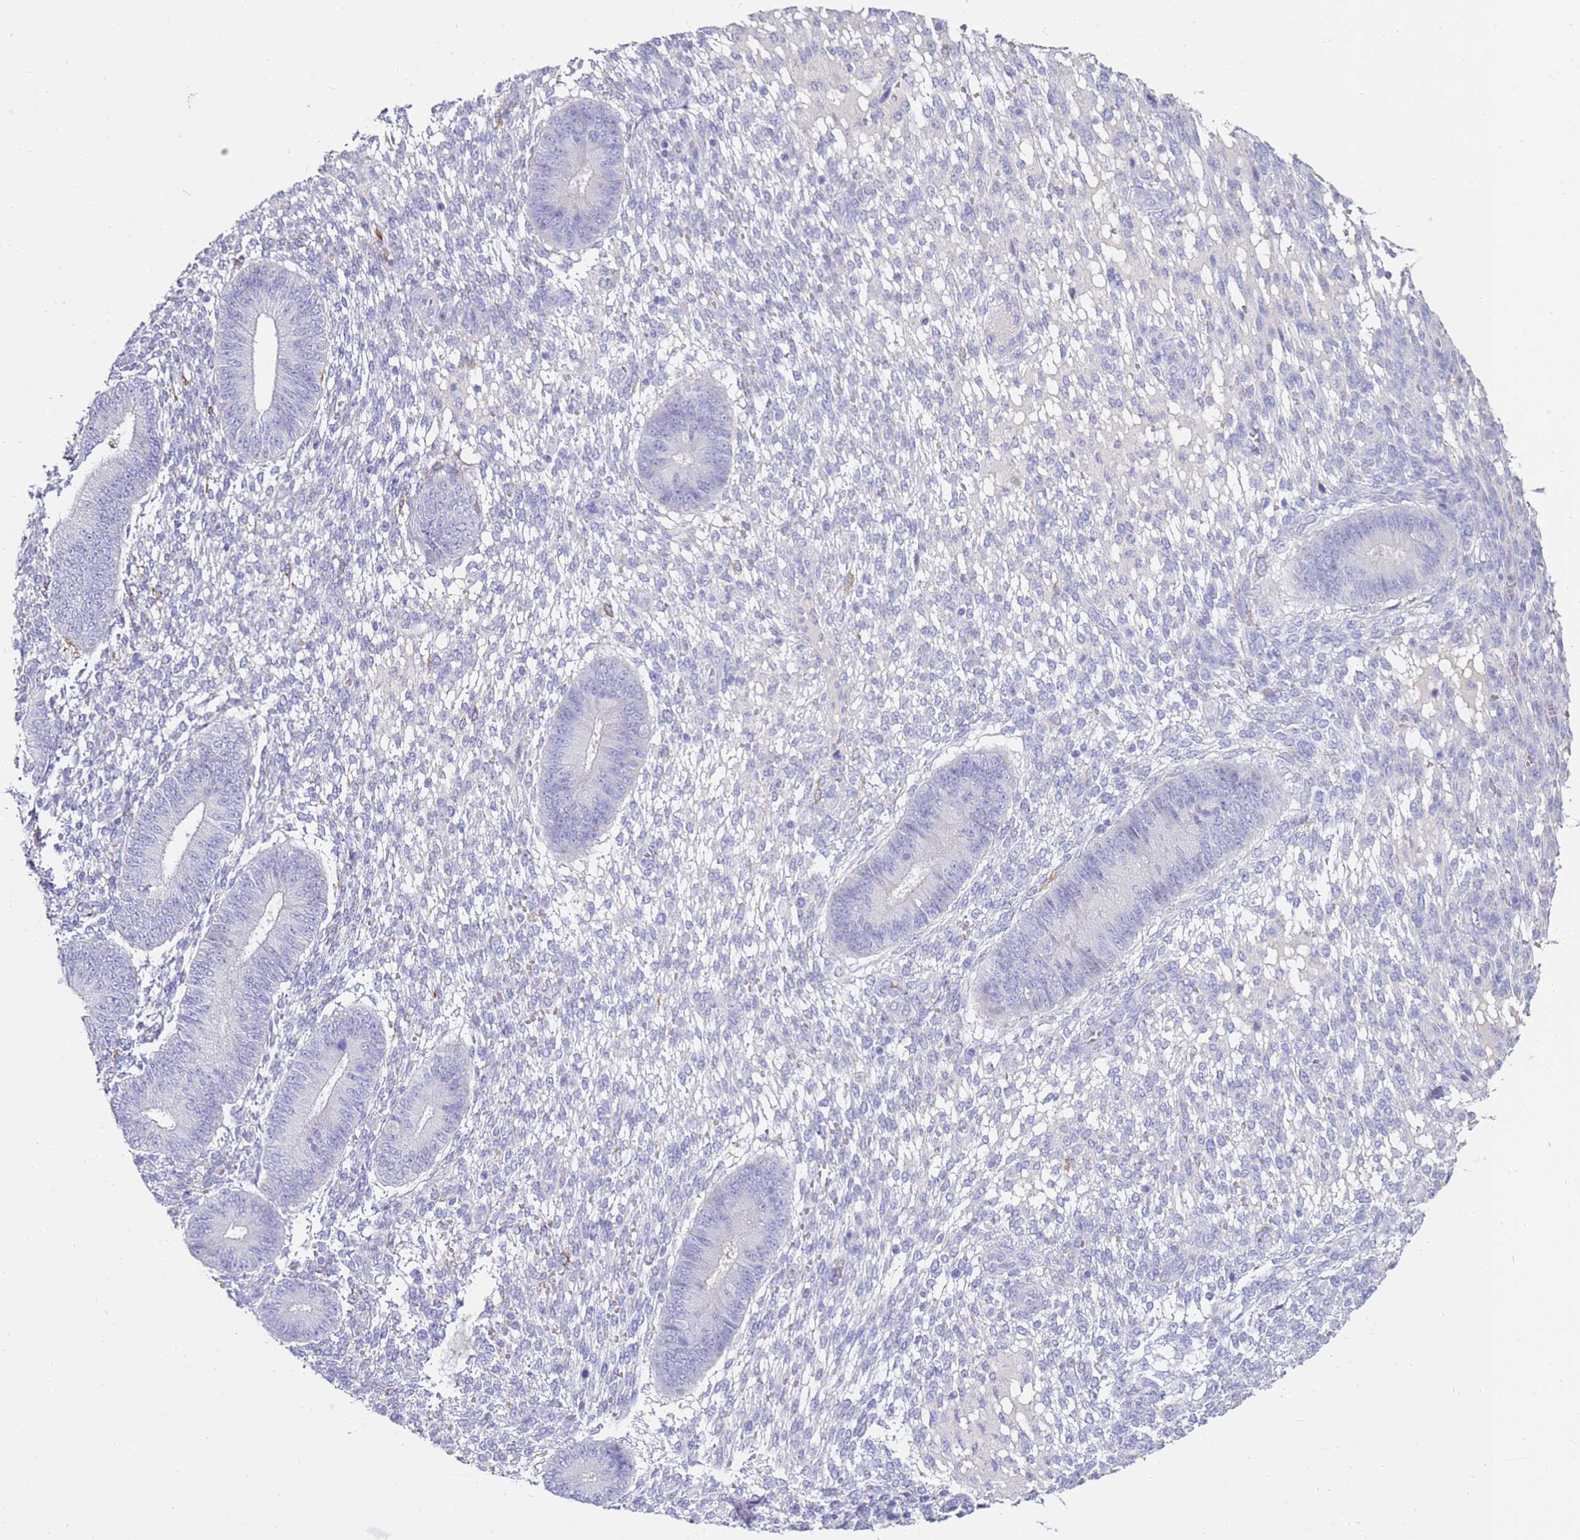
{"staining": {"intensity": "negative", "quantity": "none", "location": "none"}, "tissue": "endometrium", "cell_type": "Cells in endometrial stroma", "image_type": "normal", "snomed": [{"axis": "morphology", "description": "Normal tissue, NOS"}, {"axis": "topography", "description": "Endometrium"}], "caption": "An IHC photomicrograph of unremarkable endometrium is shown. There is no staining in cells in endometrial stroma of endometrium. (DAB immunohistochemistry (IHC), high magnification).", "gene": "EVPLL", "patient": {"sex": "female", "age": 49}}